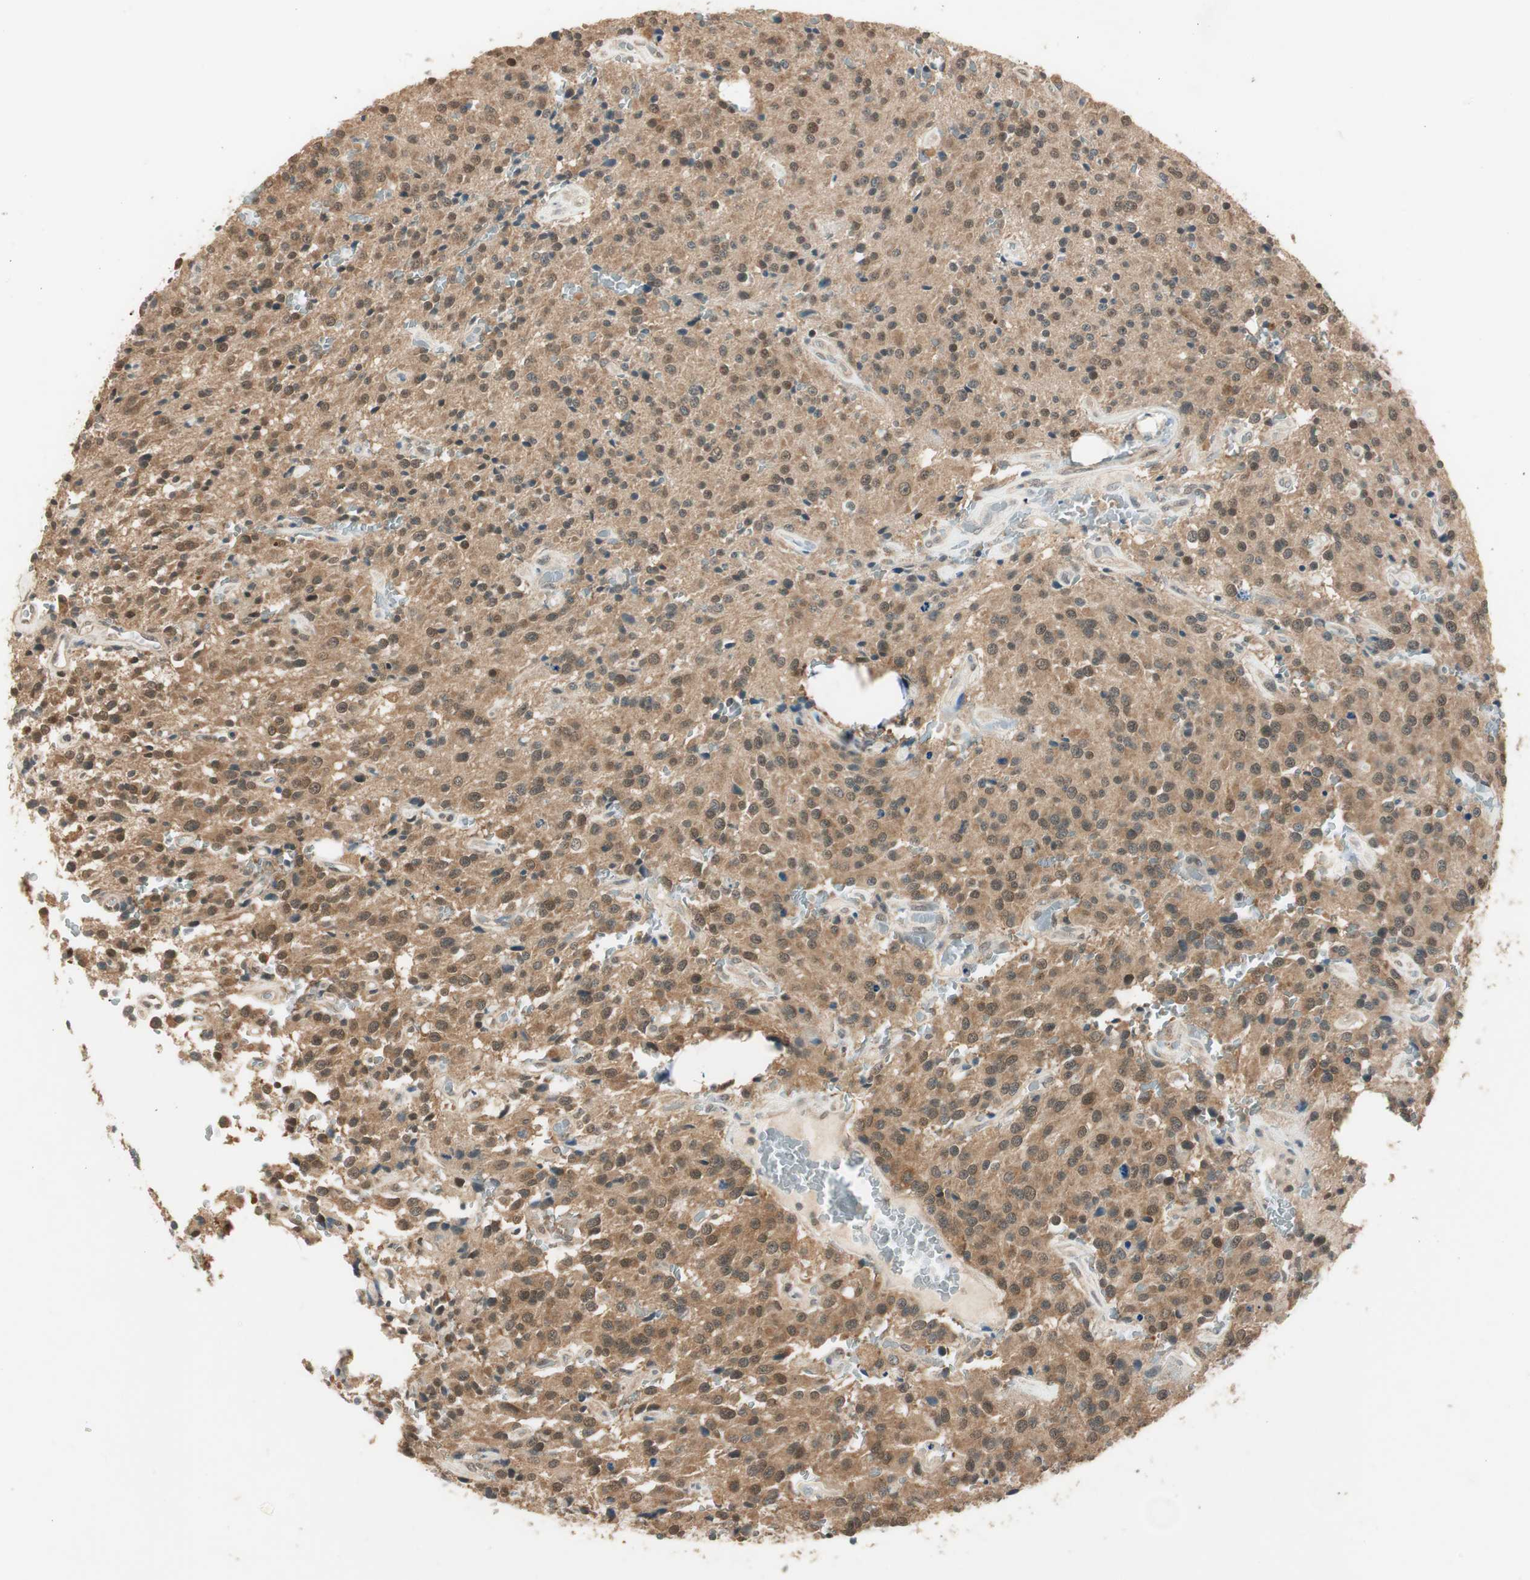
{"staining": {"intensity": "moderate", "quantity": "25%-75%", "location": "nuclear"}, "tissue": "glioma", "cell_type": "Tumor cells", "image_type": "cancer", "snomed": [{"axis": "morphology", "description": "Glioma, malignant, Low grade"}, {"axis": "topography", "description": "Brain"}], "caption": "Low-grade glioma (malignant) stained with a brown dye exhibits moderate nuclear positive staining in approximately 25%-75% of tumor cells.", "gene": "USP5", "patient": {"sex": "male", "age": 58}}